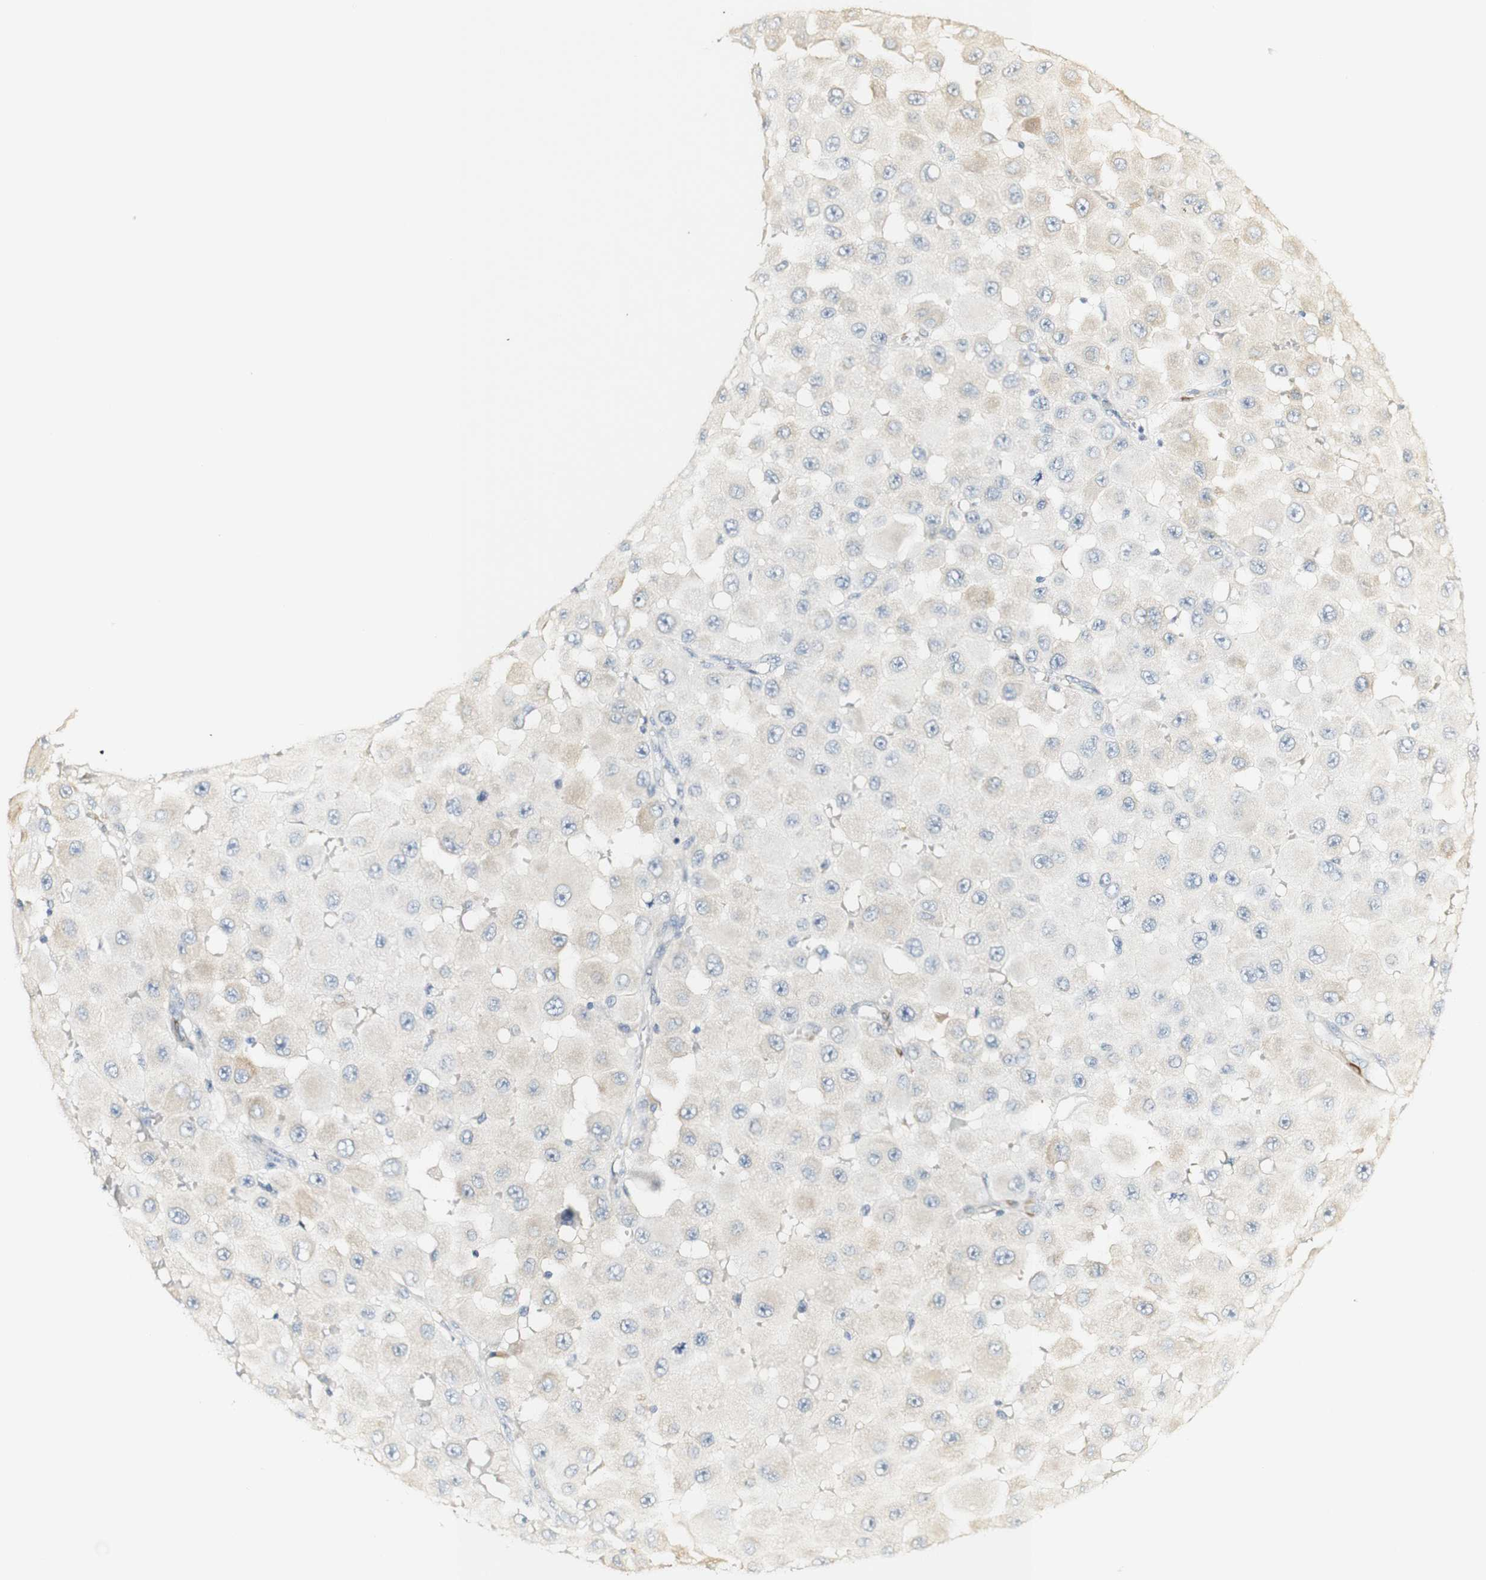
{"staining": {"intensity": "negative", "quantity": "none", "location": "none"}, "tissue": "melanoma", "cell_type": "Tumor cells", "image_type": "cancer", "snomed": [{"axis": "morphology", "description": "Malignant melanoma, NOS"}, {"axis": "topography", "description": "Skin"}], "caption": "IHC photomicrograph of neoplastic tissue: malignant melanoma stained with DAB exhibits no significant protein positivity in tumor cells.", "gene": "FMO3", "patient": {"sex": "female", "age": 81}}